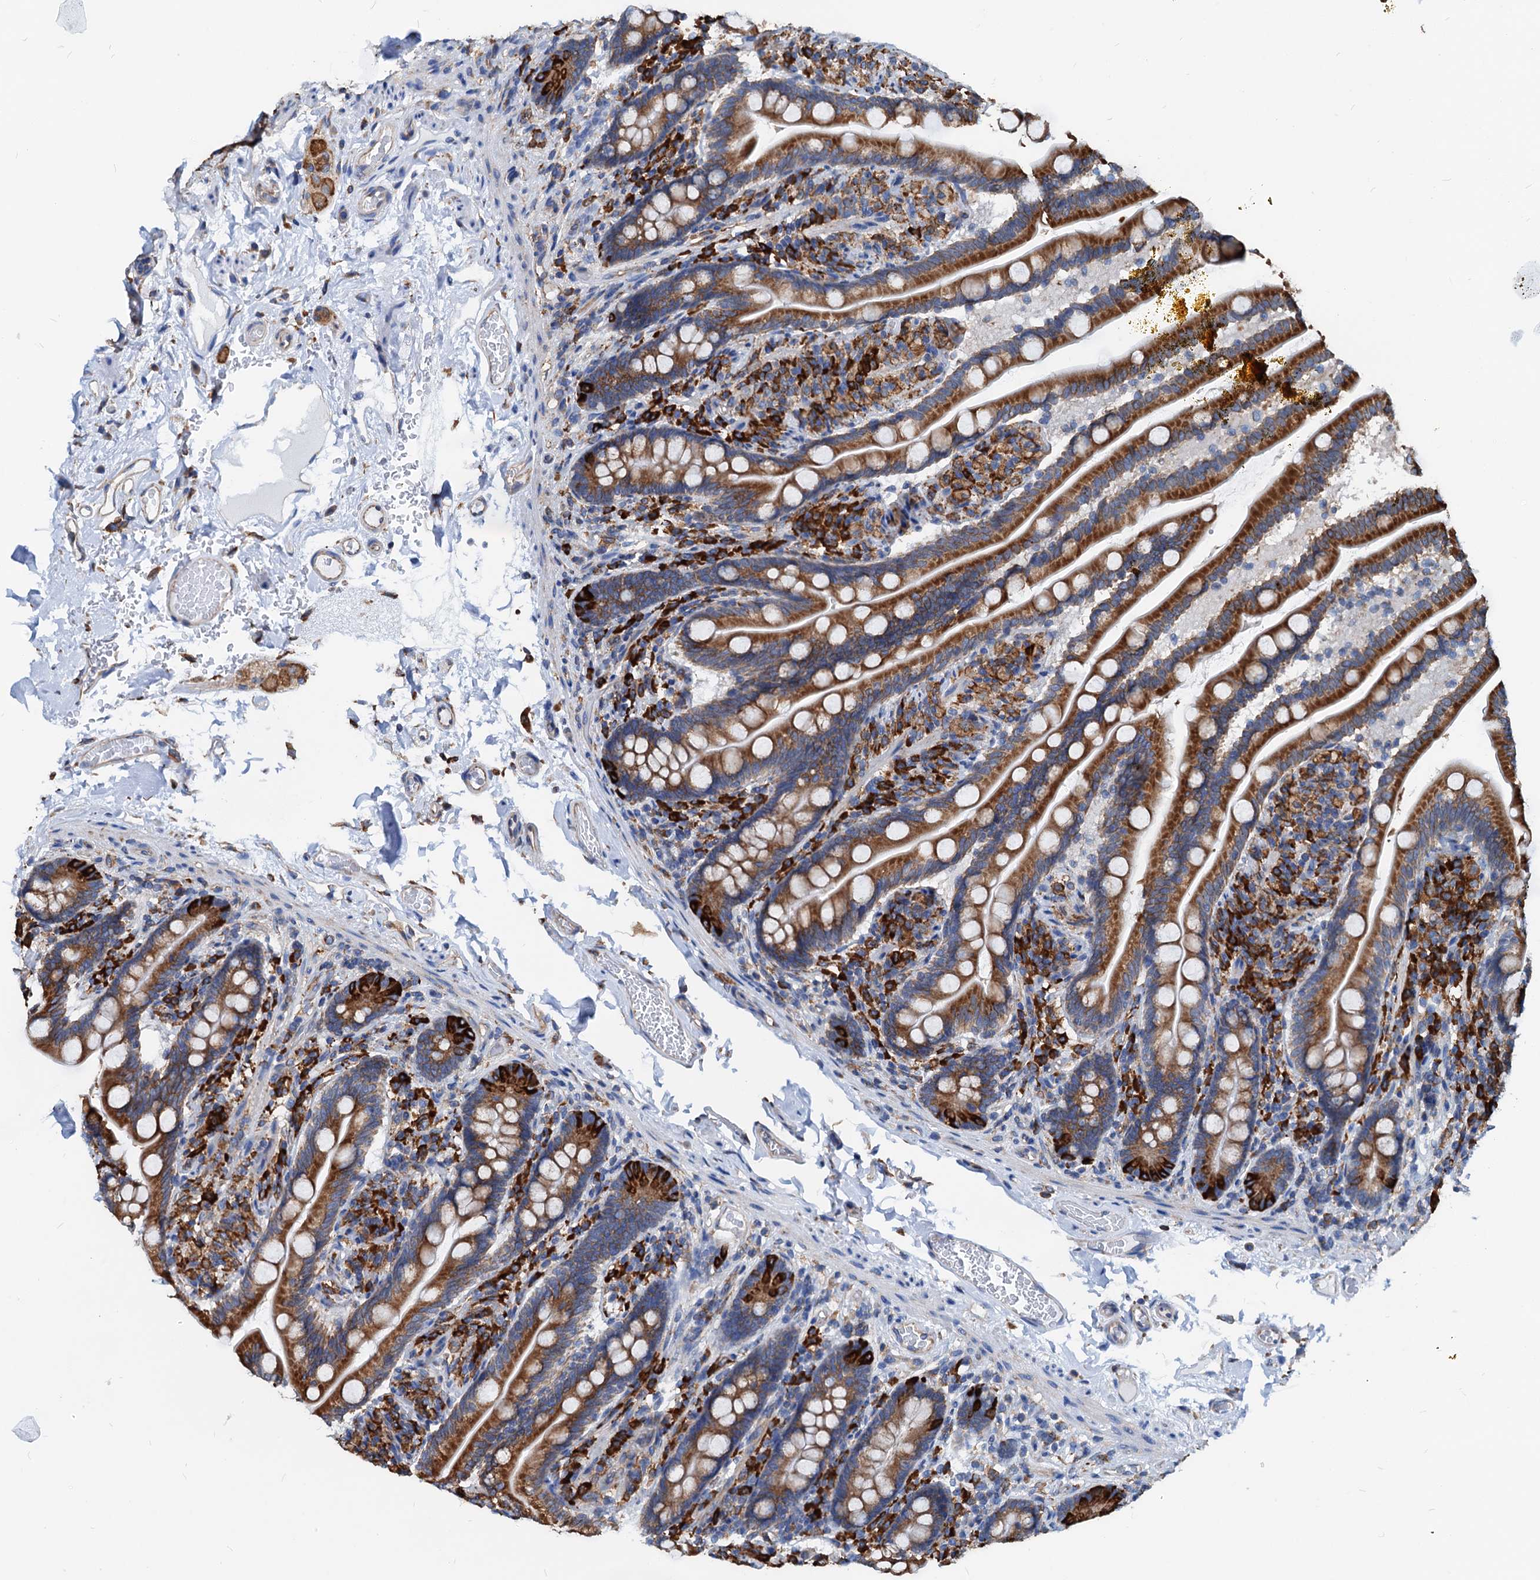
{"staining": {"intensity": "moderate", "quantity": ">75%", "location": "cytoplasmic/membranous"}, "tissue": "small intestine", "cell_type": "Glandular cells", "image_type": "normal", "snomed": [{"axis": "morphology", "description": "Normal tissue, NOS"}, {"axis": "topography", "description": "Small intestine"}], "caption": "Glandular cells reveal medium levels of moderate cytoplasmic/membranous positivity in about >75% of cells in normal human small intestine. (DAB IHC with brightfield microscopy, high magnification).", "gene": "HSPA5", "patient": {"sex": "female", "age": 64}}